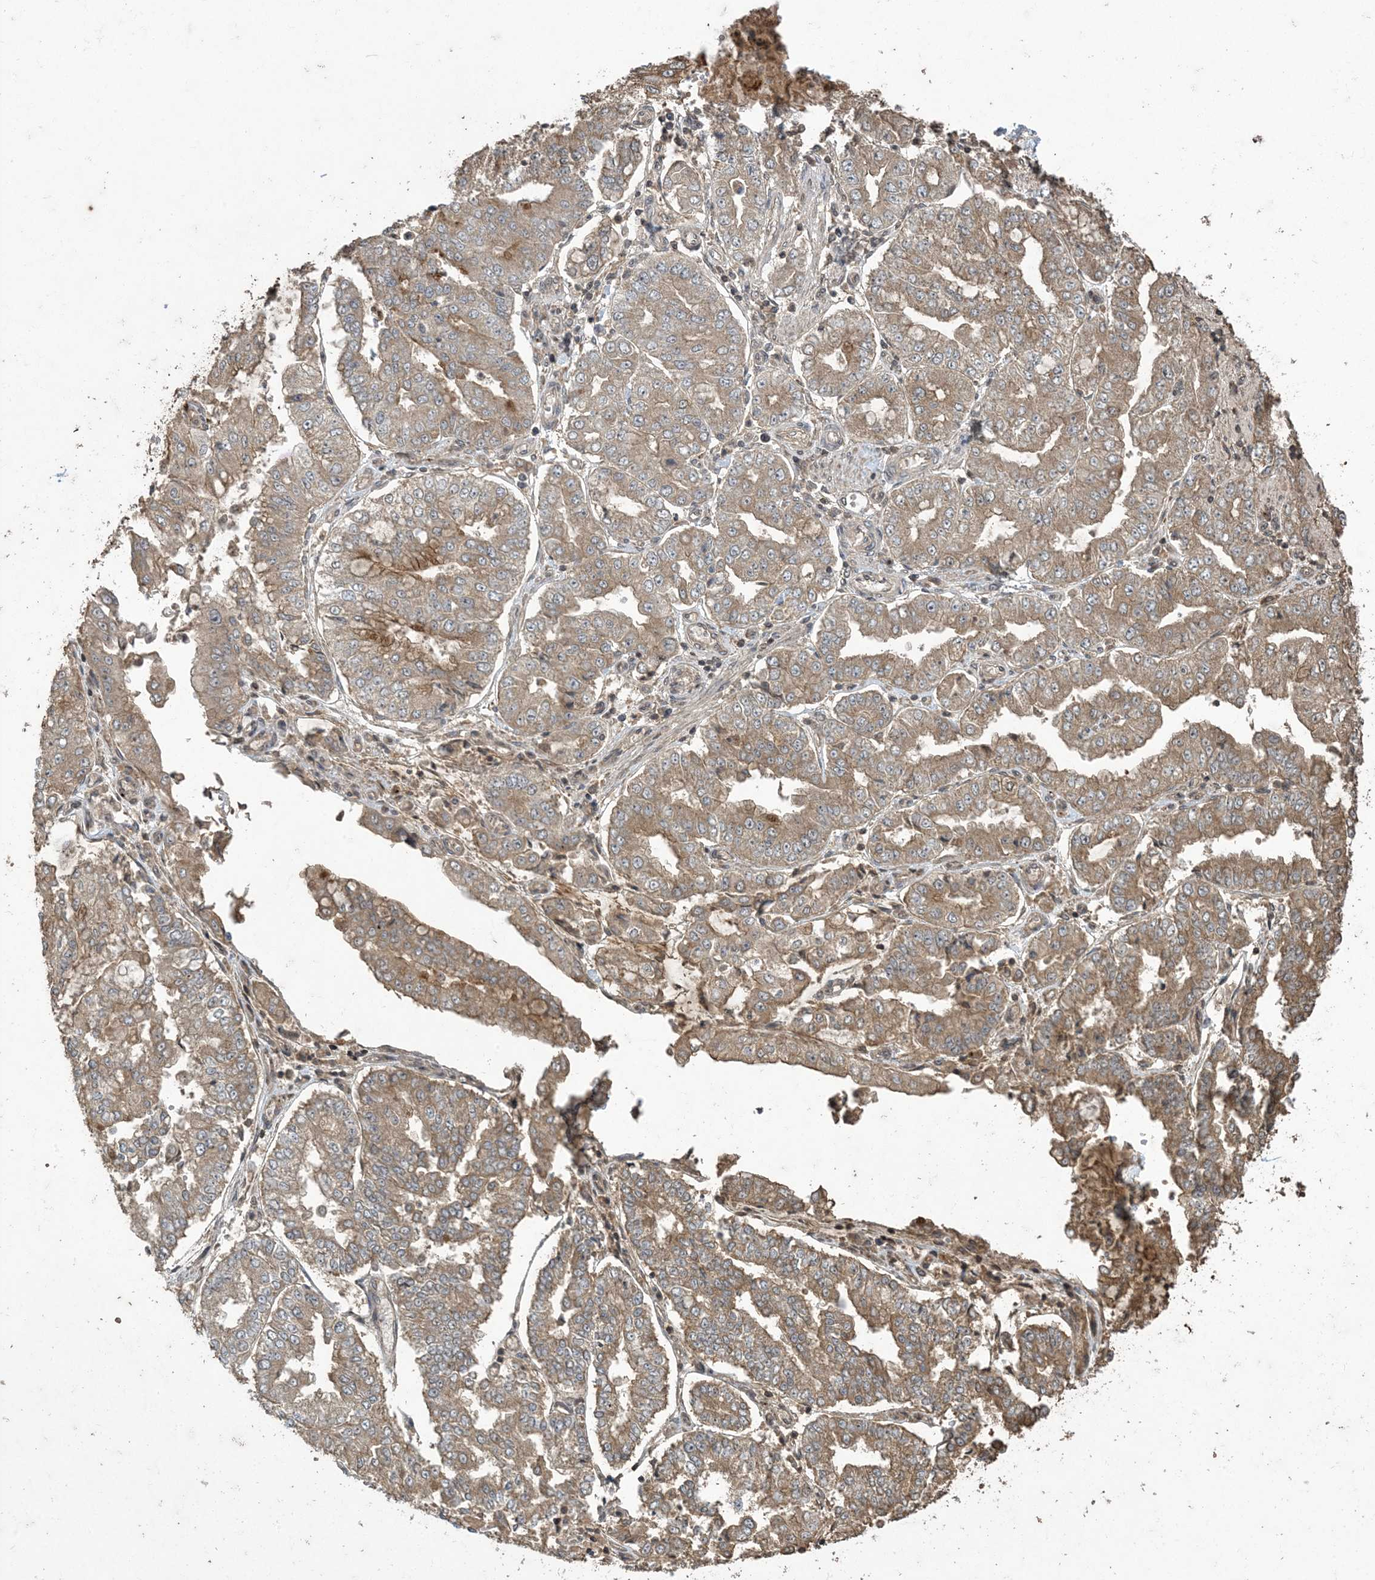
{"staining": {"intensity": "moderate", "quantity": ">75%", "location": "cytoplasmic/membranous"}, "tissue": "stomach cancer", "cell_type": "Tumor cells", "image_type": "cancer", "snomed": [{"axis": "morphology", "description": "Adenocarcinoma, NOS"}, {"axis": "topography", "description": "Stomach"}], "caption": "Immunohistochemical staining of human stomach adenocarcinoma shows medium levels of moderate cytoplasmic/membranous positivity in approximately >75% of tumor cells.", "gene": "EFCAB8", "patient": {"sex": "male", "age": 76}}